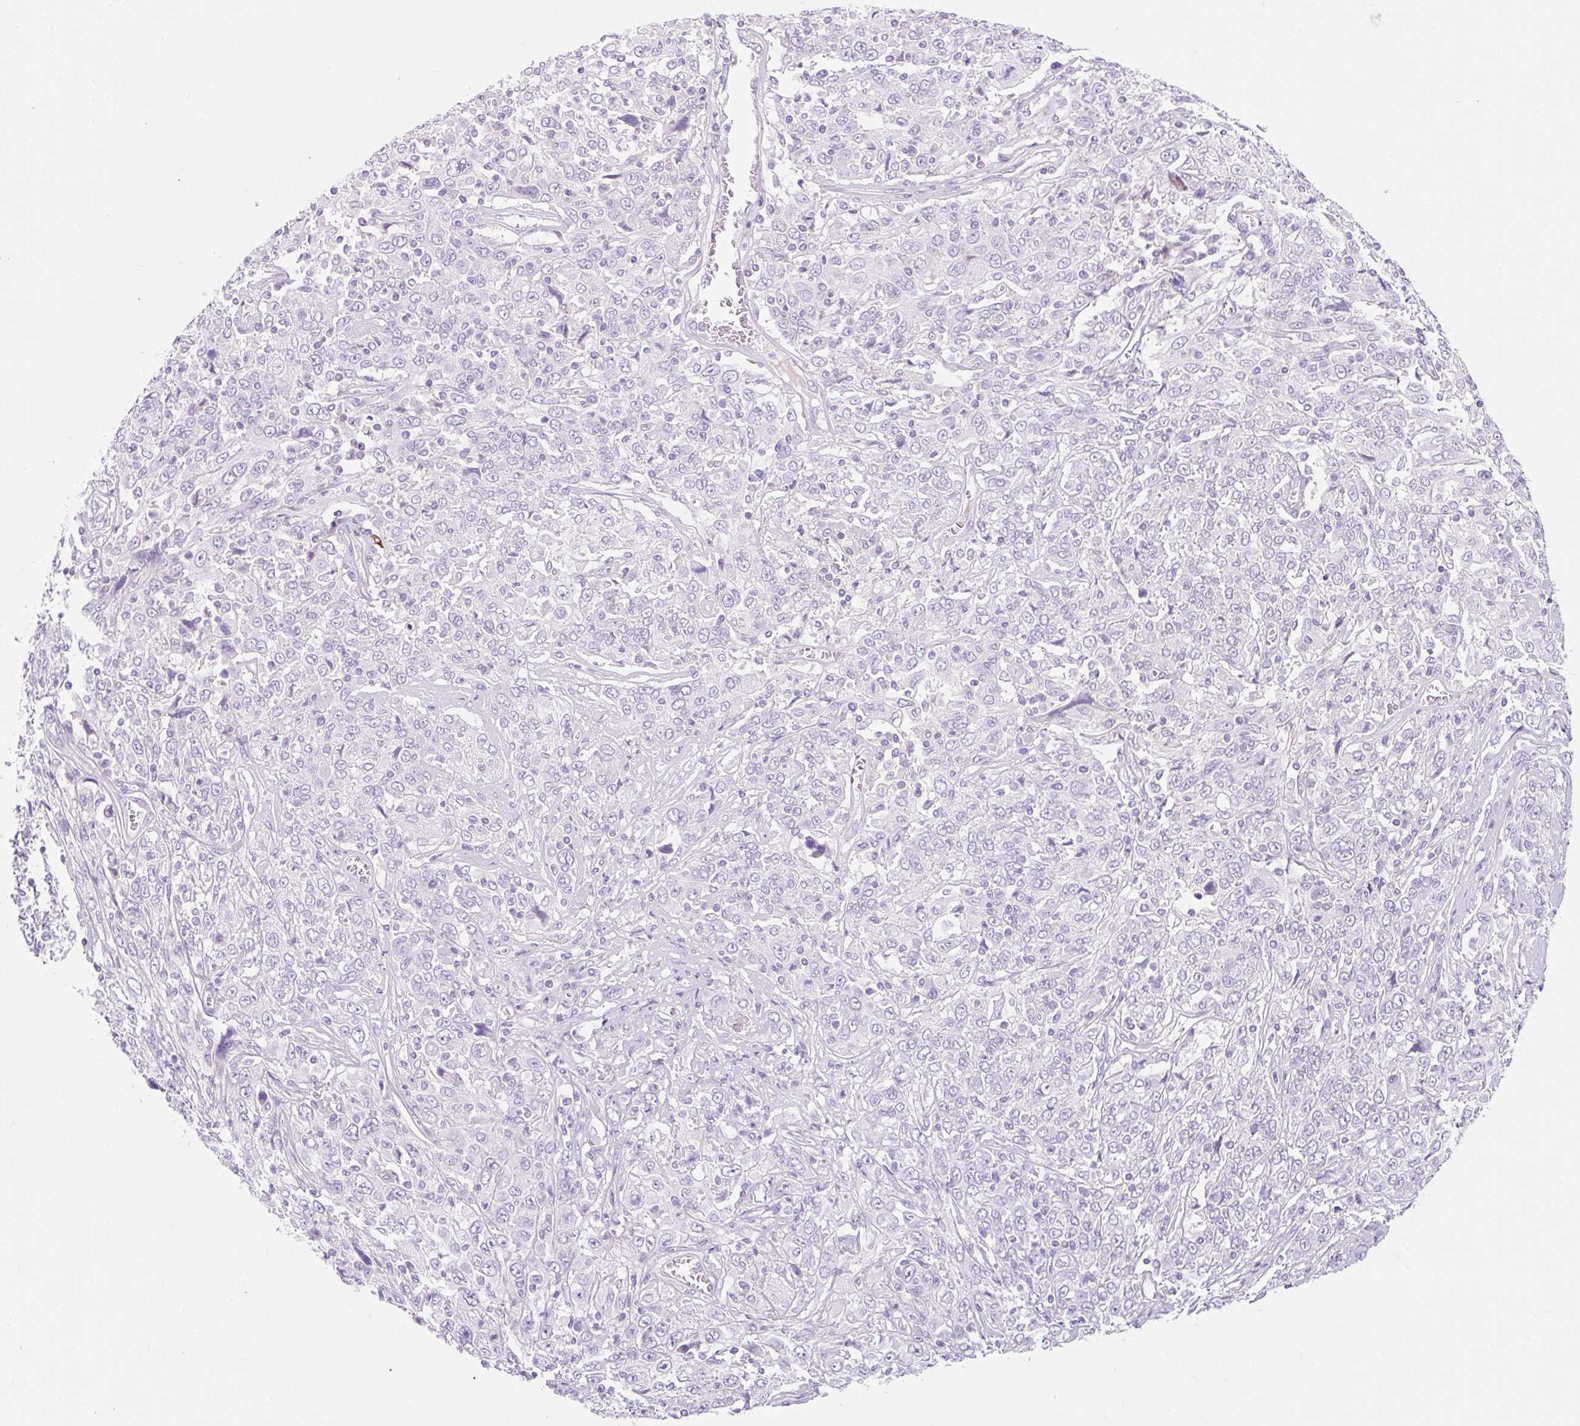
{"staining": {"intensity": "negative", "quantity": "none", "location": "none"}, "tissue": "cervical cancer", "cell_type": "Tumor cells", "image_type": "cancer", "snomed": [{"axis": "morphology", "description": "Squamous cell carcinoma, NOS"}, {"axis": "topography", "description": "Cervix"}], "caption": "A photomicrograph of human cervical cancer is negative for staining in tumor cells. (Stains: DAB immunohistochemistry (IHC) with hematoxylin counter stain, Microscopy: brightfield microscopy at high magnification).", "gene": "SLC28A1", "patient": {"sex": "female", "age": 46}}